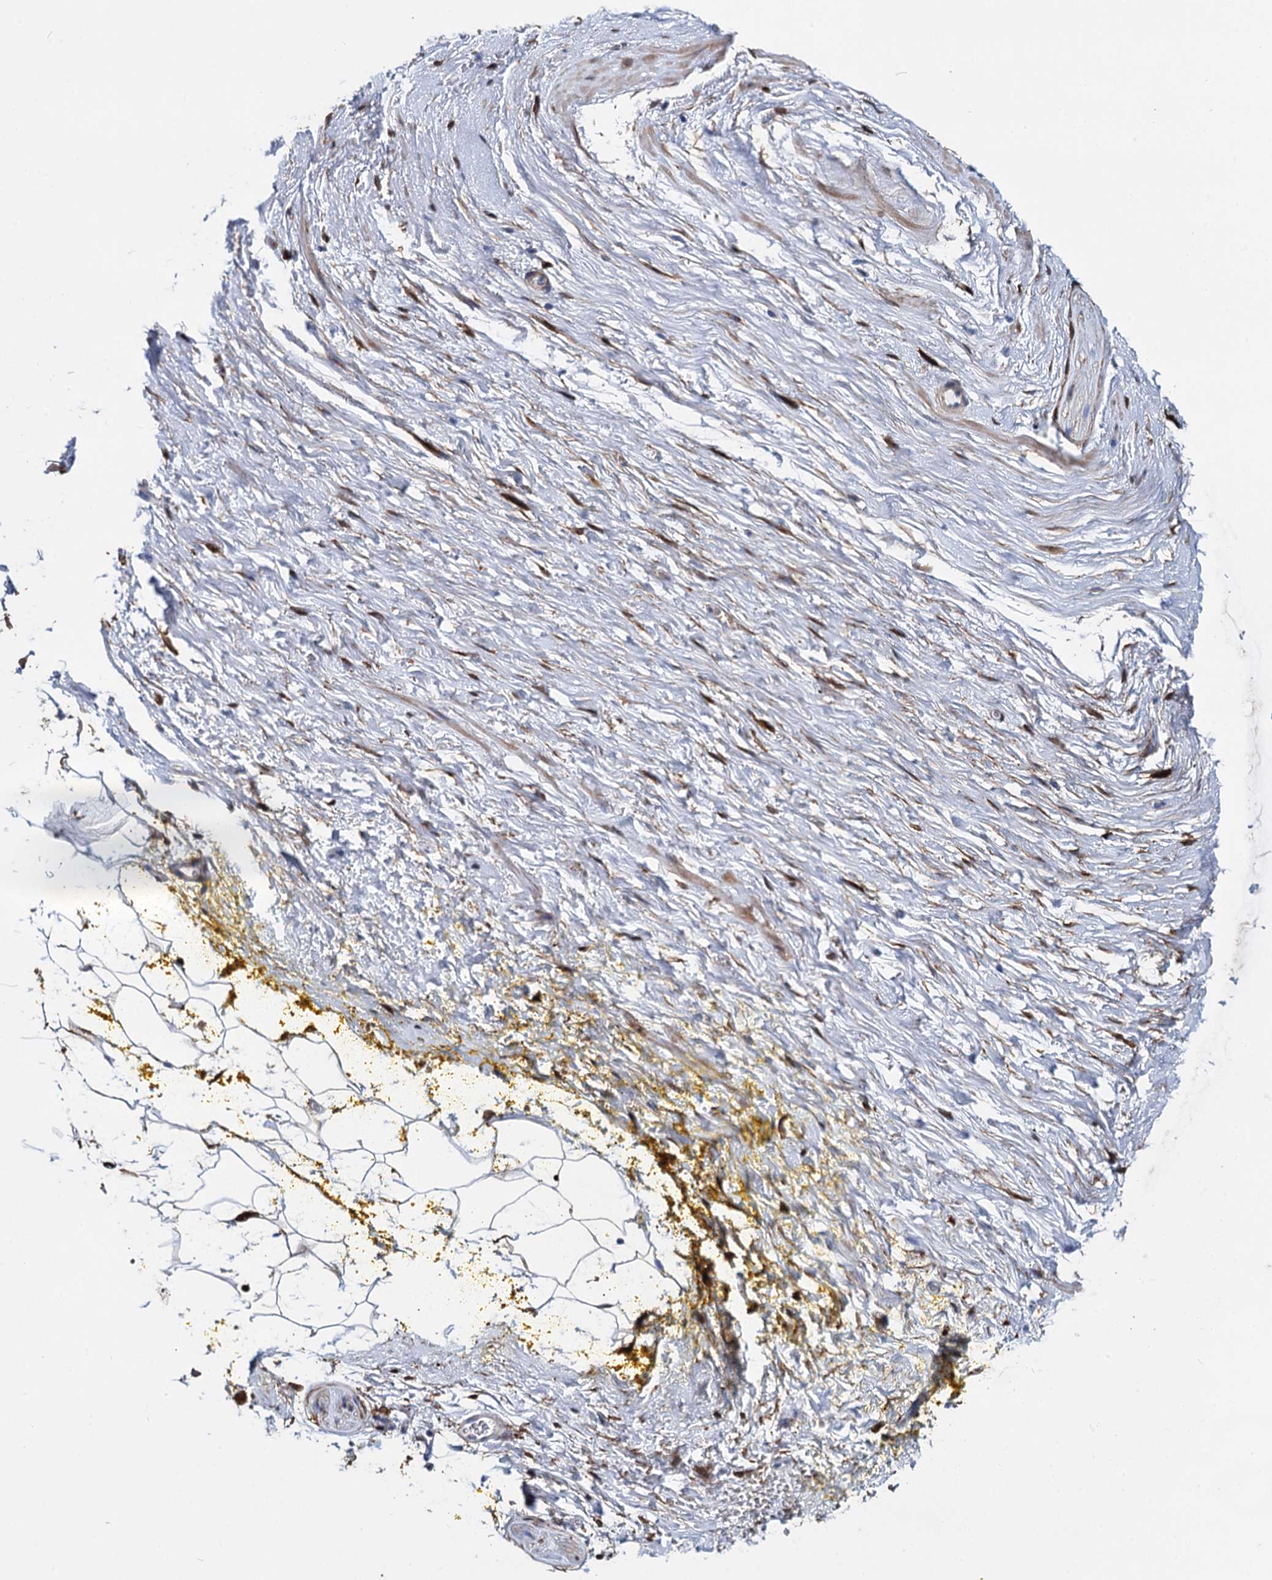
{"staining": {"intensity": "negative", "quantity": "none", "location": "none"}, "tissue": "adipose tissue", "cell_type": "Adipocytes", "image_type": "normal", "snomed": [{"axis": "morphology", "description": "Normal tissue, NOS"}, {"axis": "morphology", "description": "Adenocarcinoma, Low grade"}, {"axis": "topography", "description": "Prostate"}, {"axis": "topography", "description": "Peripheral nerve tissue"}], "caption": "Immunohistochemical staining of unremarkable human adipose tissue displays no significant expression in adipocytes. (DAB IHC, high magnification).", "gene": "GSTM3", "patient": {"sex": "male", "age": 63}}